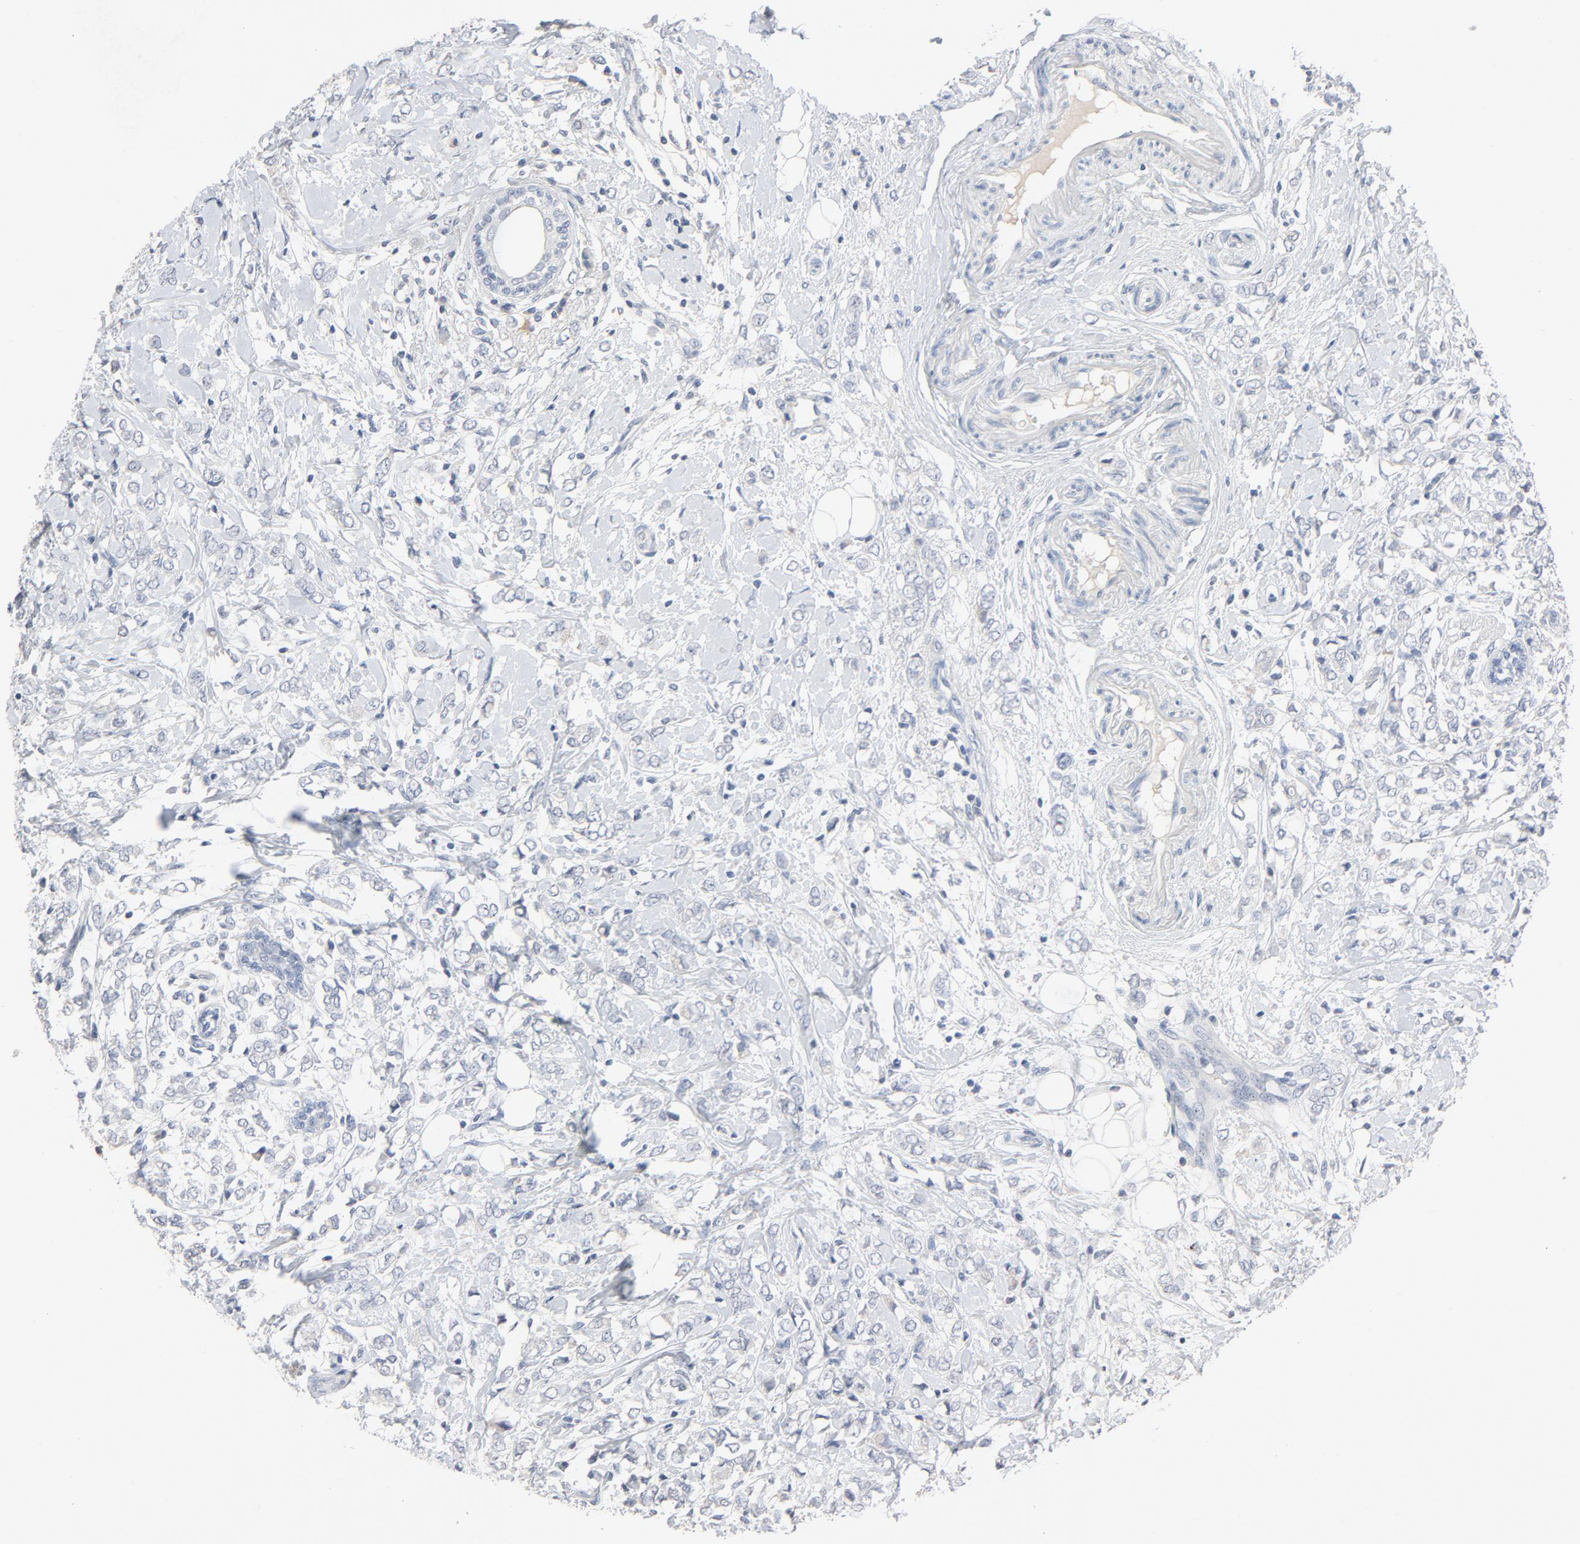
{"staining": {"intensity": "negative", "quantity": "none", "location": "none"}, "tissue": "breast cancer", "cell_type": "Tumor cells", "image_type": "cancer", "snomed": [{"axis": "morphology", "description": "Normal tissue, NOS"}, {"axis": "morphology", "description": "Lobular carcinoma"}, {"axis": "topography", "description": "Breast"}], "caption": "Tumor cells show no significant positivity in breast cancer (lobular carcinoma).", "gene": "ZCCHC13", "patient": {"sex": "female", "age": 47}}